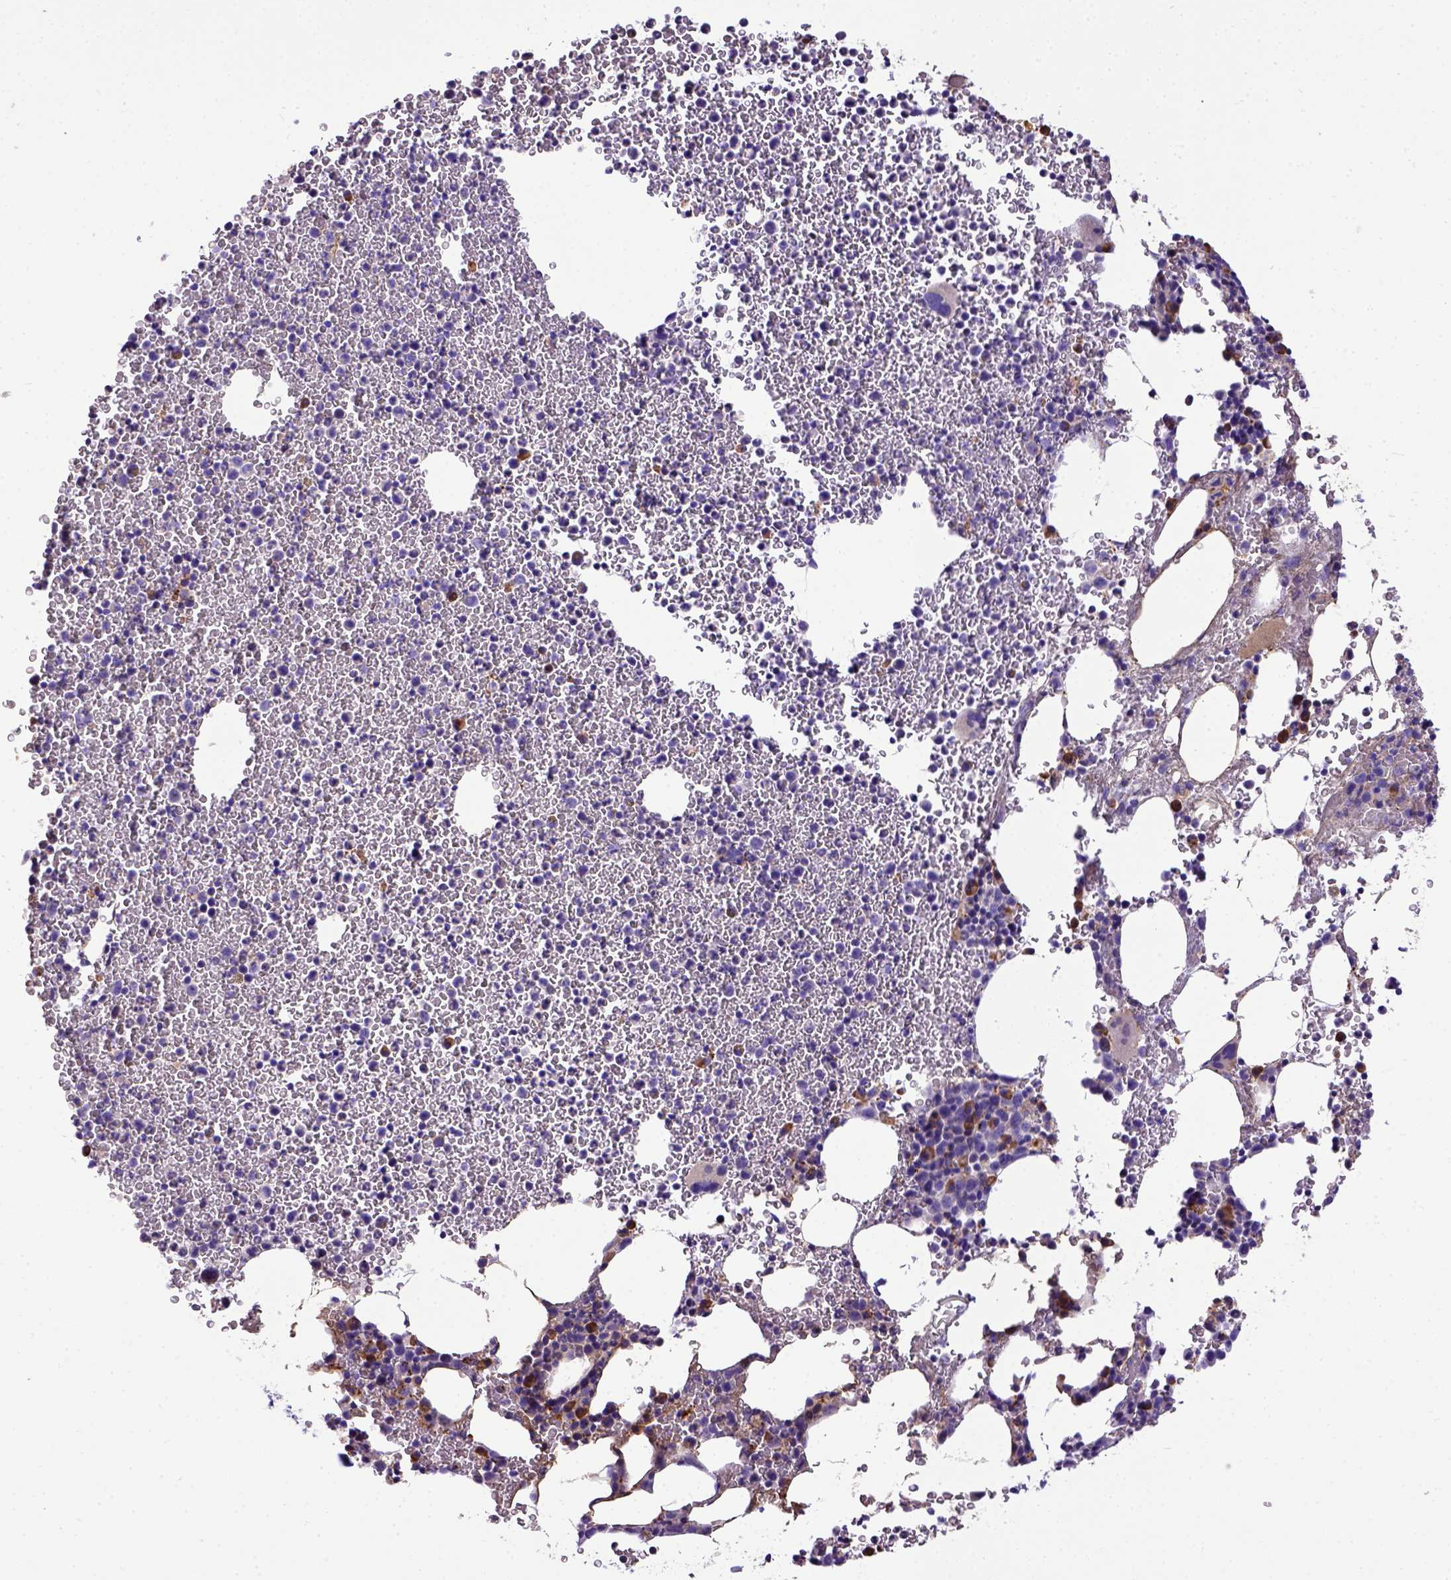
{"staining": {"intensity": "moderate", "quantity": "<25%", "location": "cytoplasmic/membranous"}, "tissue": "bone marrow", "cell_type": "Hematopoietic cells", "image_type": "normal", "snomed": [{"axis": "morphology", "description": "Normal tissue, NOS"}, {"axis": "topography", "description": "Bone marrow"}], "caption": "Immunohistochemical staining of normal human bone marrow exhibits moderate cytoplasmic/membranous protein positivity in approximately <25% of hematopoietic cells. (Stains: DAB (3,3'-diaminobenzidine) in brown, nuclei in blue, Microscopy: brightfield microscopy at high magnification).", "gene": "CFAP300", "patient": {"sex": "female", "age": 56}}